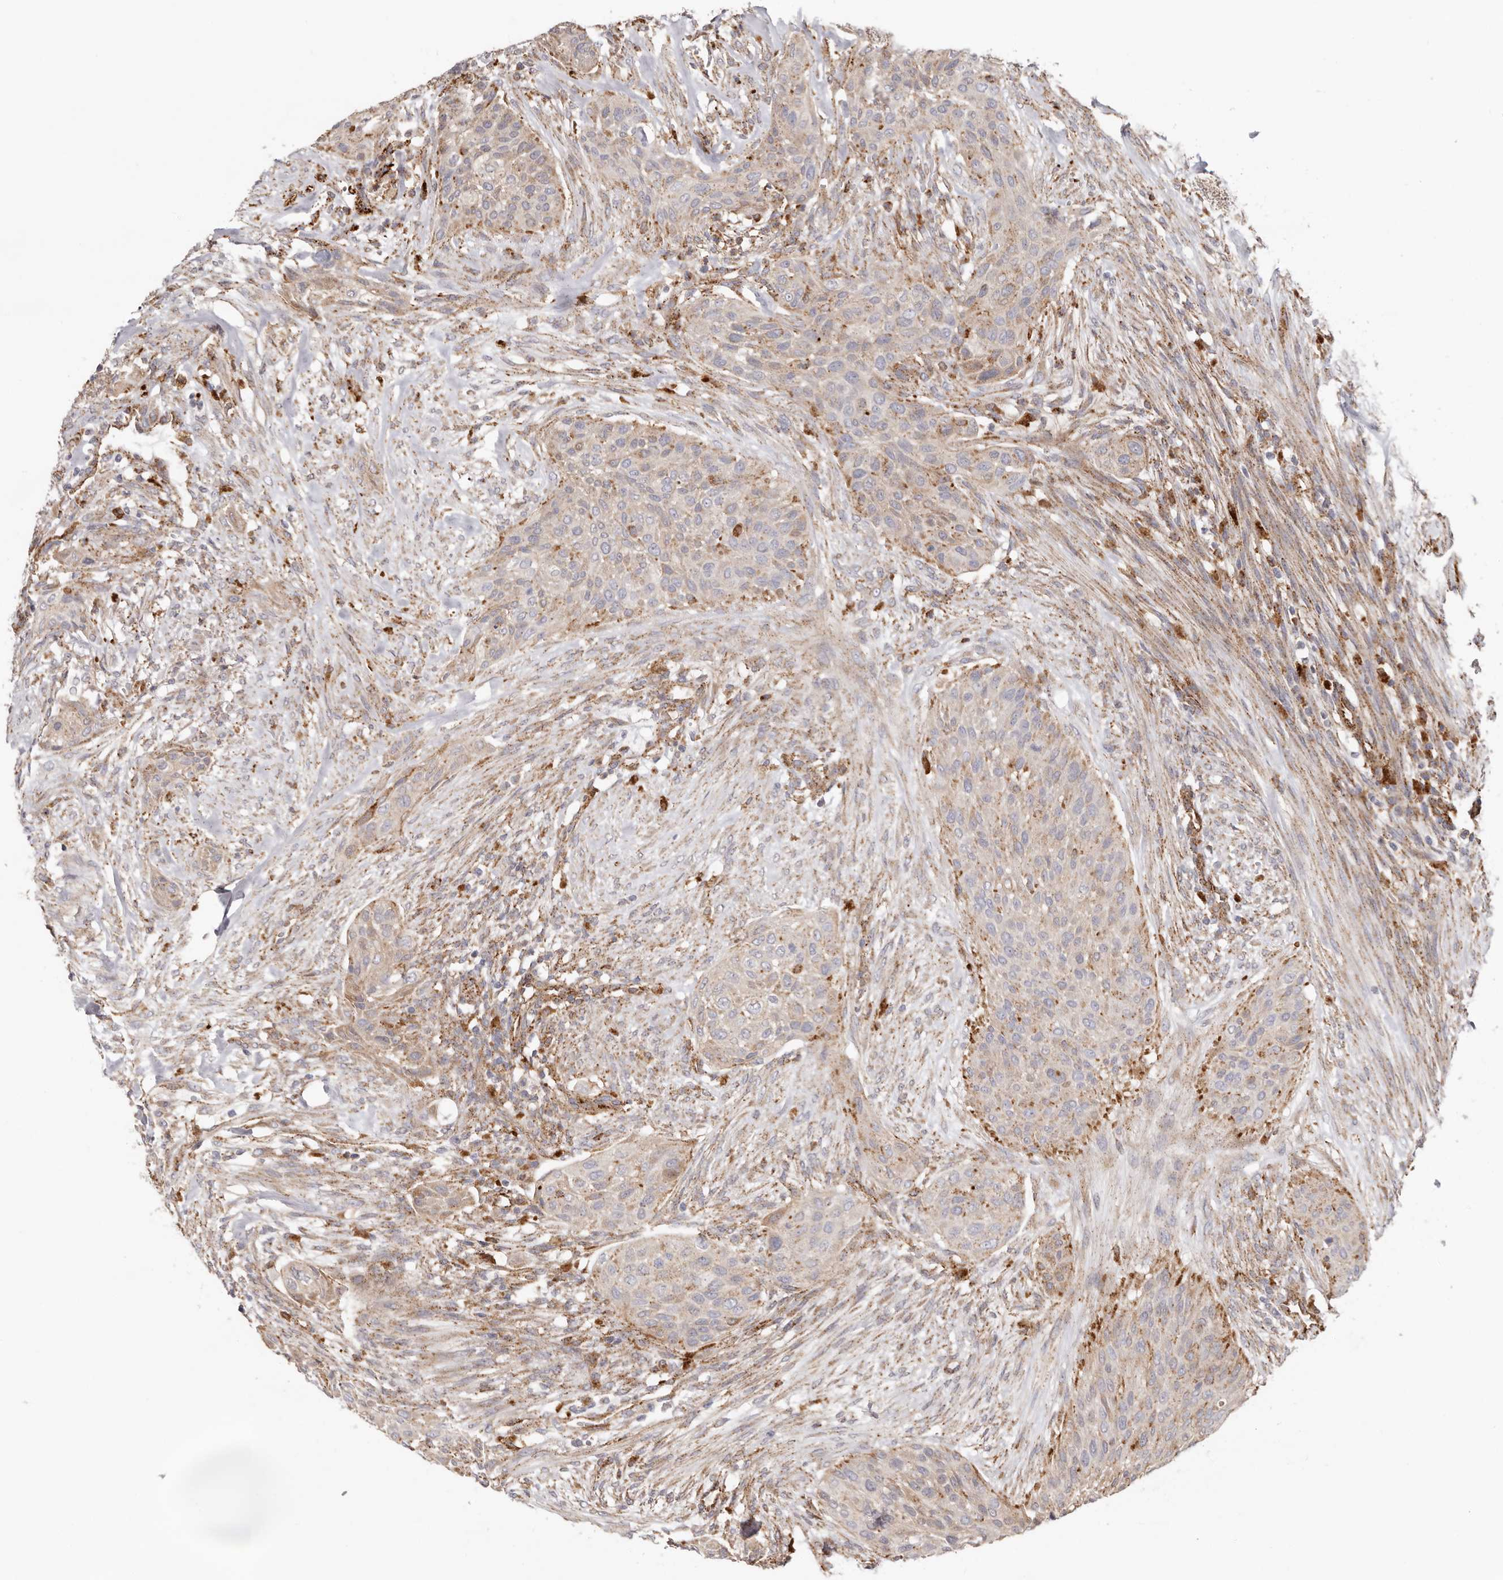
{"staining": {"intensity": "moderate", "quantity": "<25%", "location": "cytoplasmic/membranous"}, "tissue": "urothelial cancer", "cell_type": "Tumor cells", "image_type": "cancer", "snomed": [{"axis": "morphology", "description": "Urothelial carcinoma, High grade"}, {"axis": "topography", "description": "Urinary bladder"}], "caption": "High-magnification brightfield microscopy of urothelial carcinoma (high-grade) stained with DAB (brown) and counterstained with hematoxylin (blue). tumor cells exhibit moderate cytoplasmic/membranous staining is present in about<25% of cells. (Brightfield microscopy of DAB IHC at high magnification).", "gene": "GRN", "patient": {"sex": "male", "age": 35}}